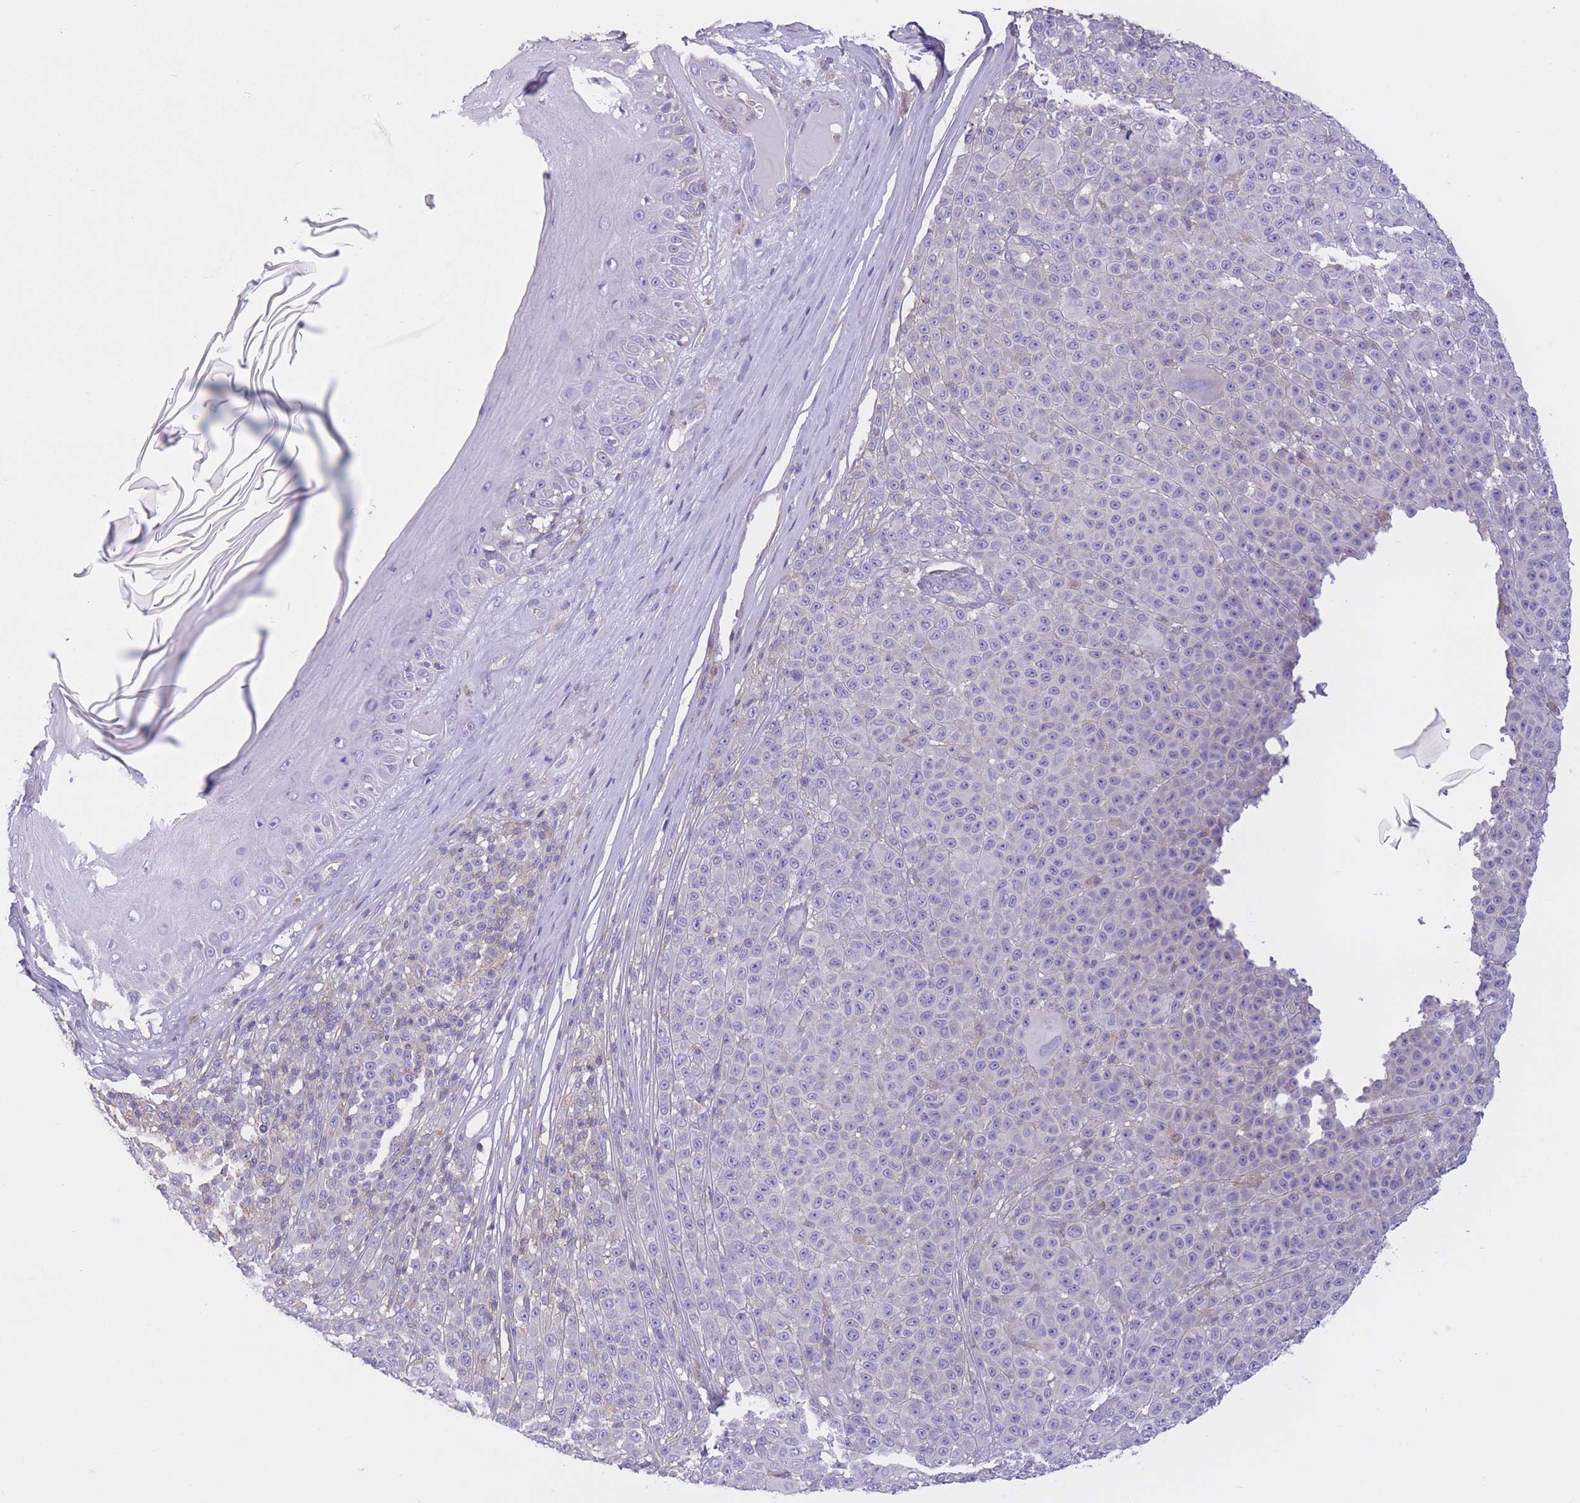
{"staining": {"intensity": "negative", "quantity": "none", "location": "none"}, "tissue": "melanoma", "cell_type": "Tumor cells", "image_type": "cancer", "snomed": [{"axis": "morphology", "description": "Malignant melanoma, NOS"}, {"axis": "topography", "description": "Skin"}], "caption": "High power microscopy histopathology image of an immunohistochemistry micrograph of malignant melanoma, revealing no significant expression in tumor cells.", "gene": "PDHA1", "patient": {"sex": "female", "age": 94}}